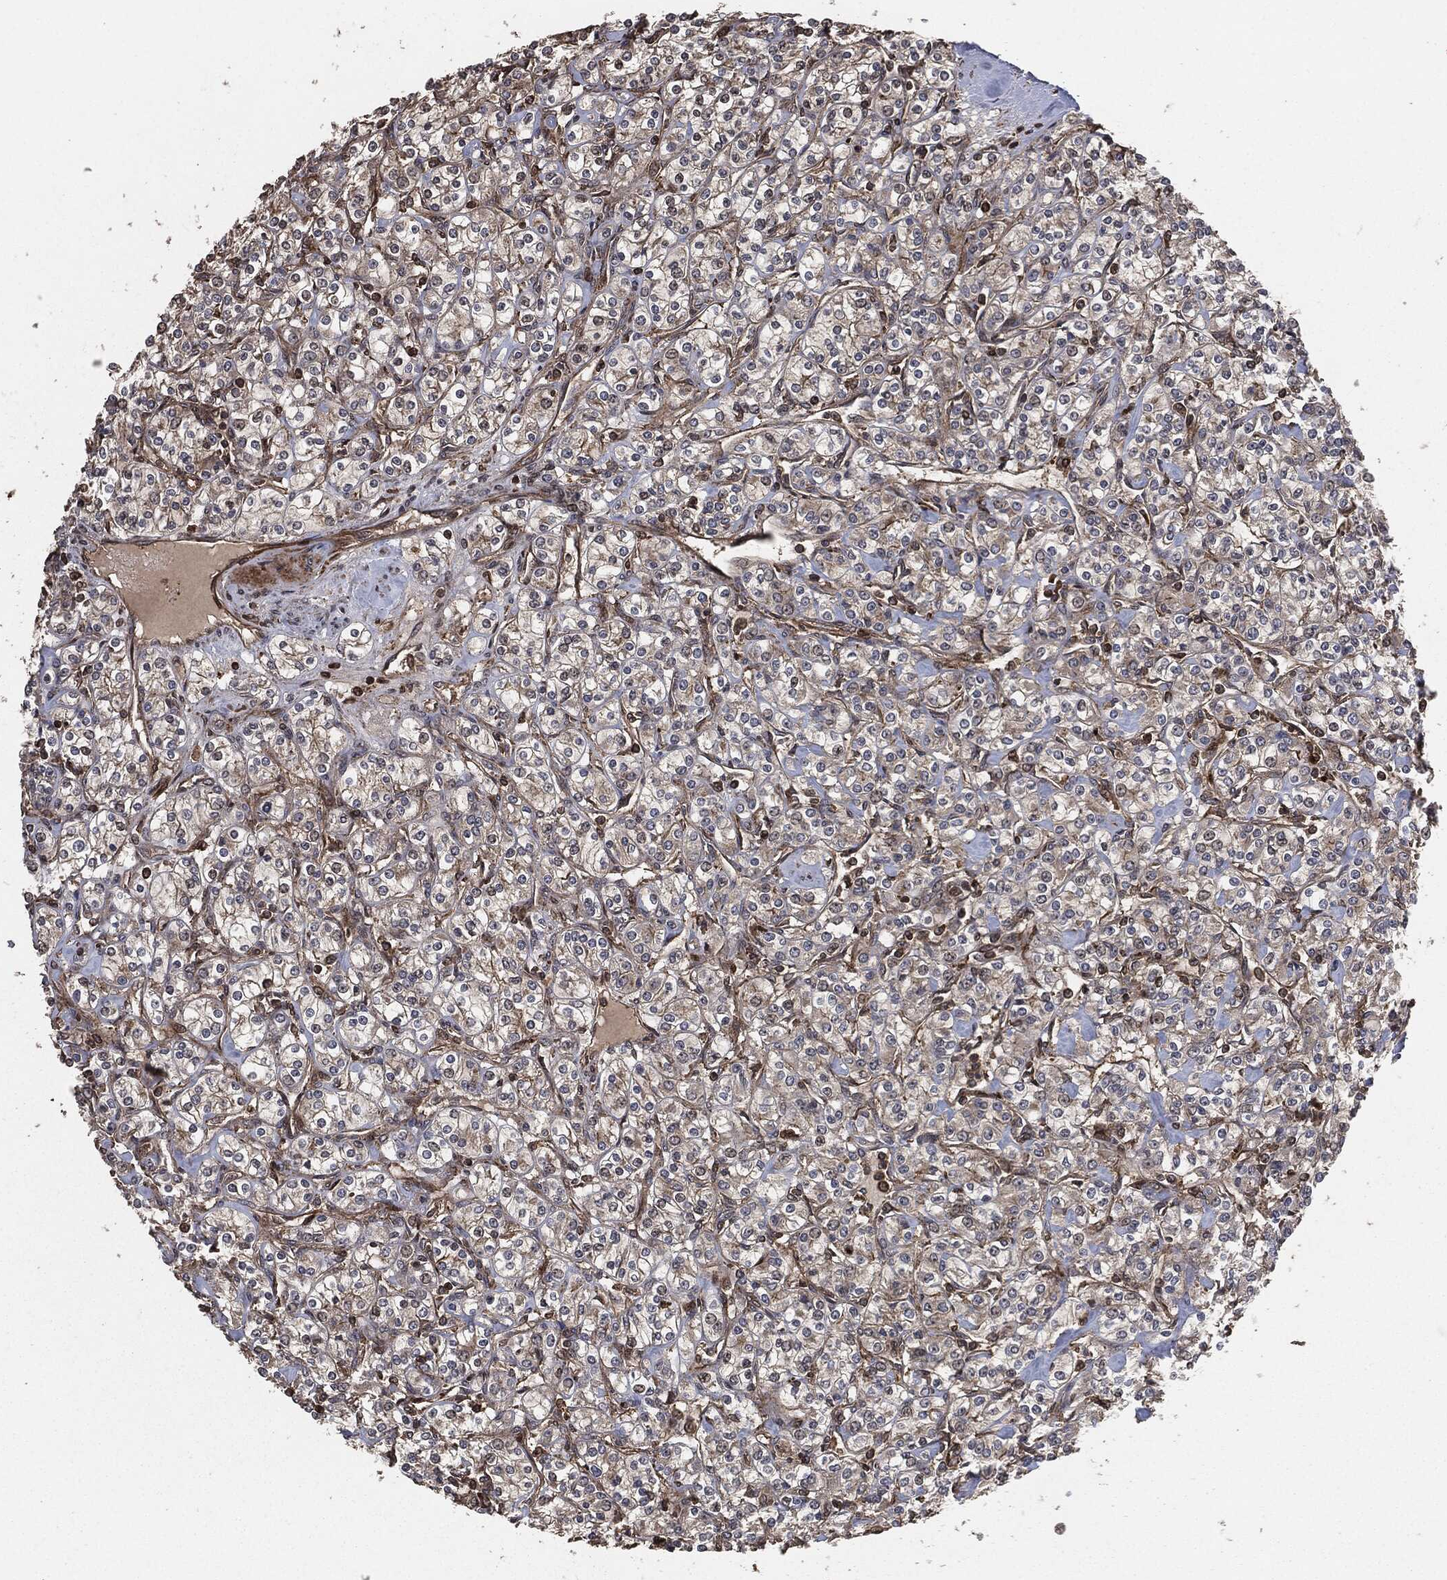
{"staining": {"intensity": "negative", "quantity": "none", "location": "none"}, "tissue": "renal cancer", "cell_type": "Tumor cells", "image_type": "cancer", "snomed": [{"axis": "morphology", "description": "Adenocarcinoma, NOS"}, {"axis": "topography", "description": "Kidney"}], "caption": "This is an immunohistochemistry (IHC) histopathology image of human renal cancer. There is no expression in tumor cells.", "gene": "IFIT1", "patient": {"sex": "male", "age": 77}}